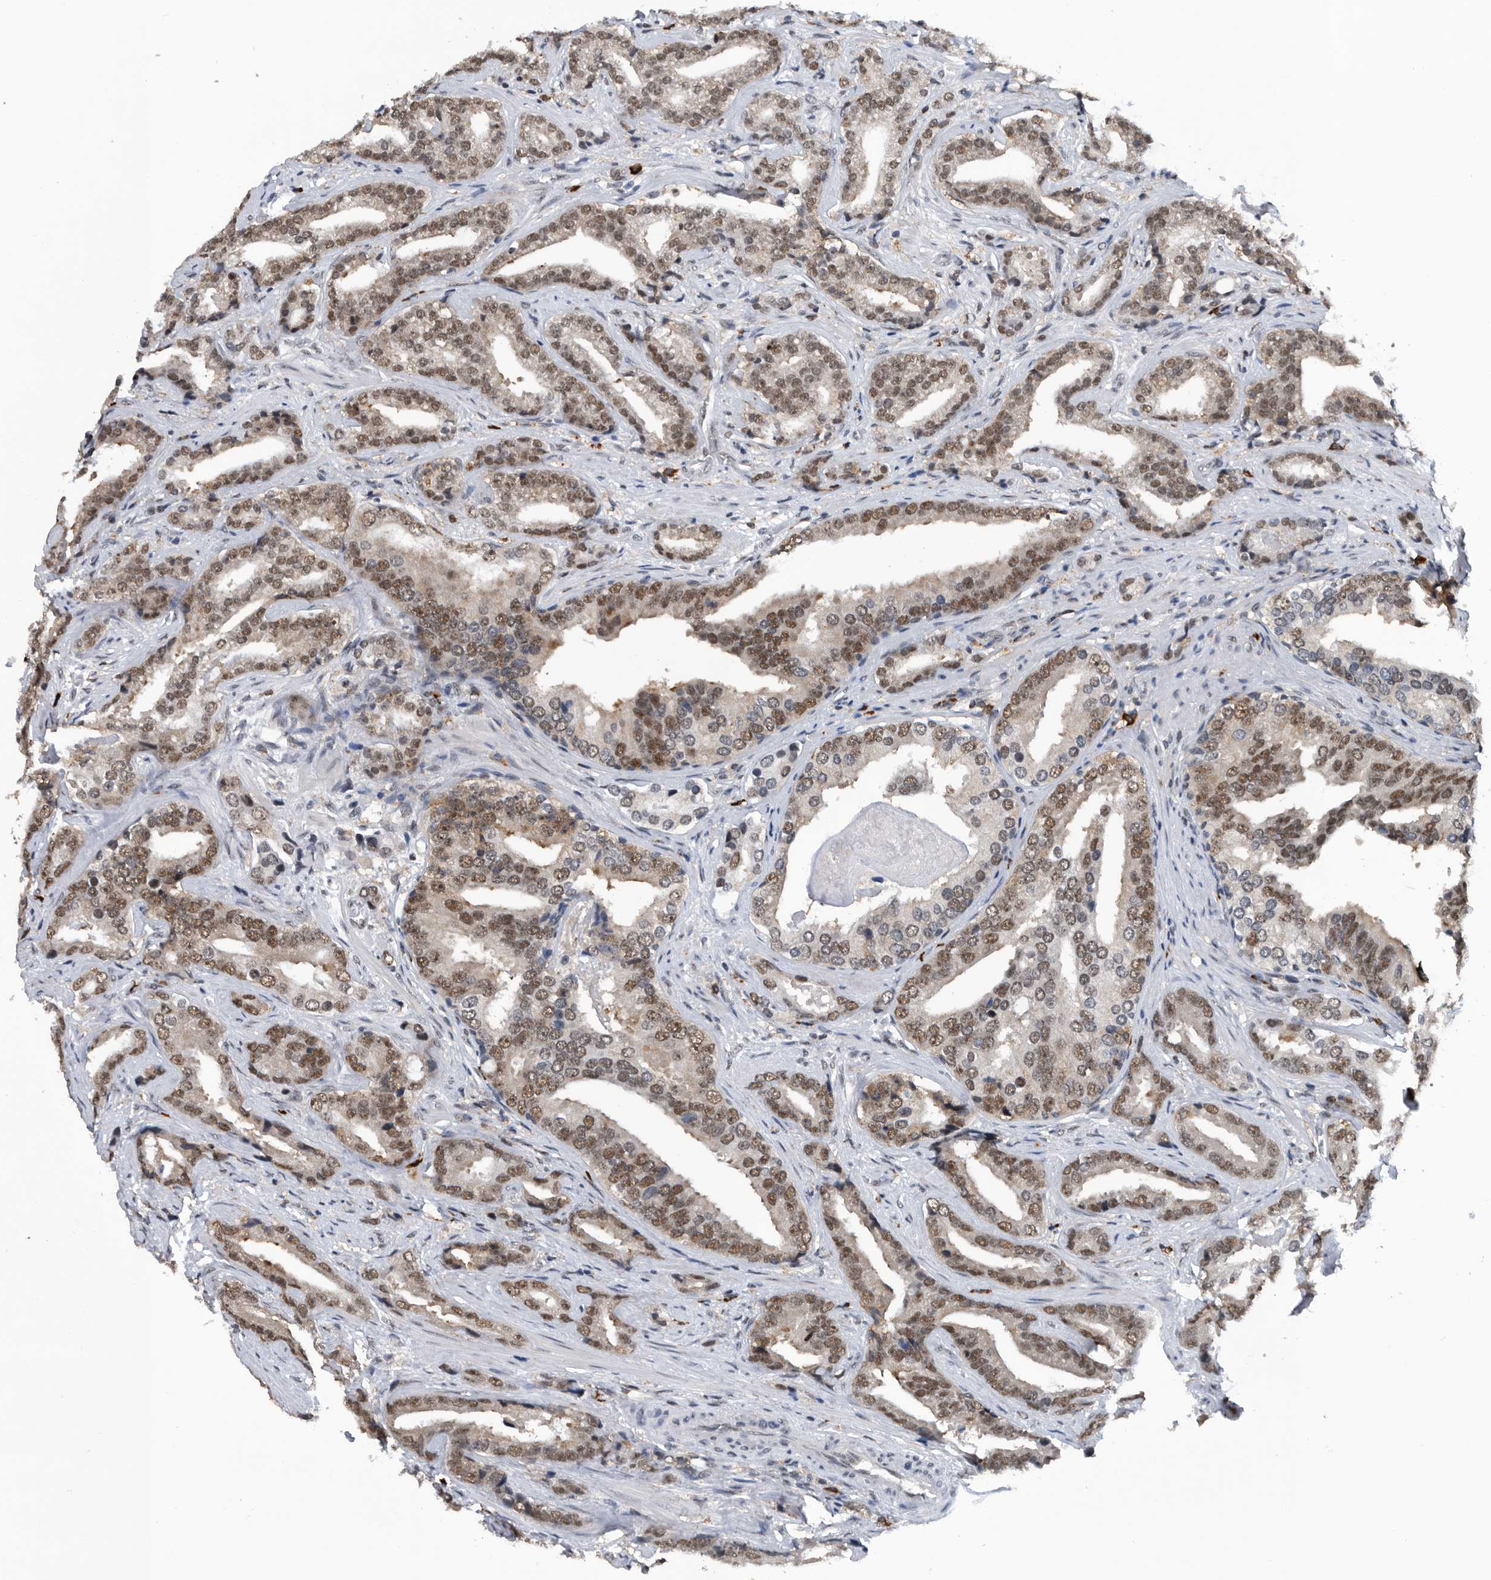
{"staining": {"intensity": "moderate", "quantity": ">75%", "location": "nuclear"}, "tissue": "prostate cancer", "cell_type": "Tumor cells", "image_type": "cancer", "snomed": [{"axis": "morphology", "description": "Adenocarcinoma, Low grade"}, {"axis": "topography", "description": "Prostate"}], "caption": "Immunohistochemical staining of human low-grade adenocarcinoma (prostate) demonstrates moderate nuclear protein expression in about >75% of tumor cells. The staining was performed using DAB (3,3'-diaminobenzidine) to visualize the protein expression in brown, while the nuclei were stained in blue with hematoxylin (Magnification: 20x).", "gene": "ZNF260", "patient": {"sex": "male", "age": 67}}